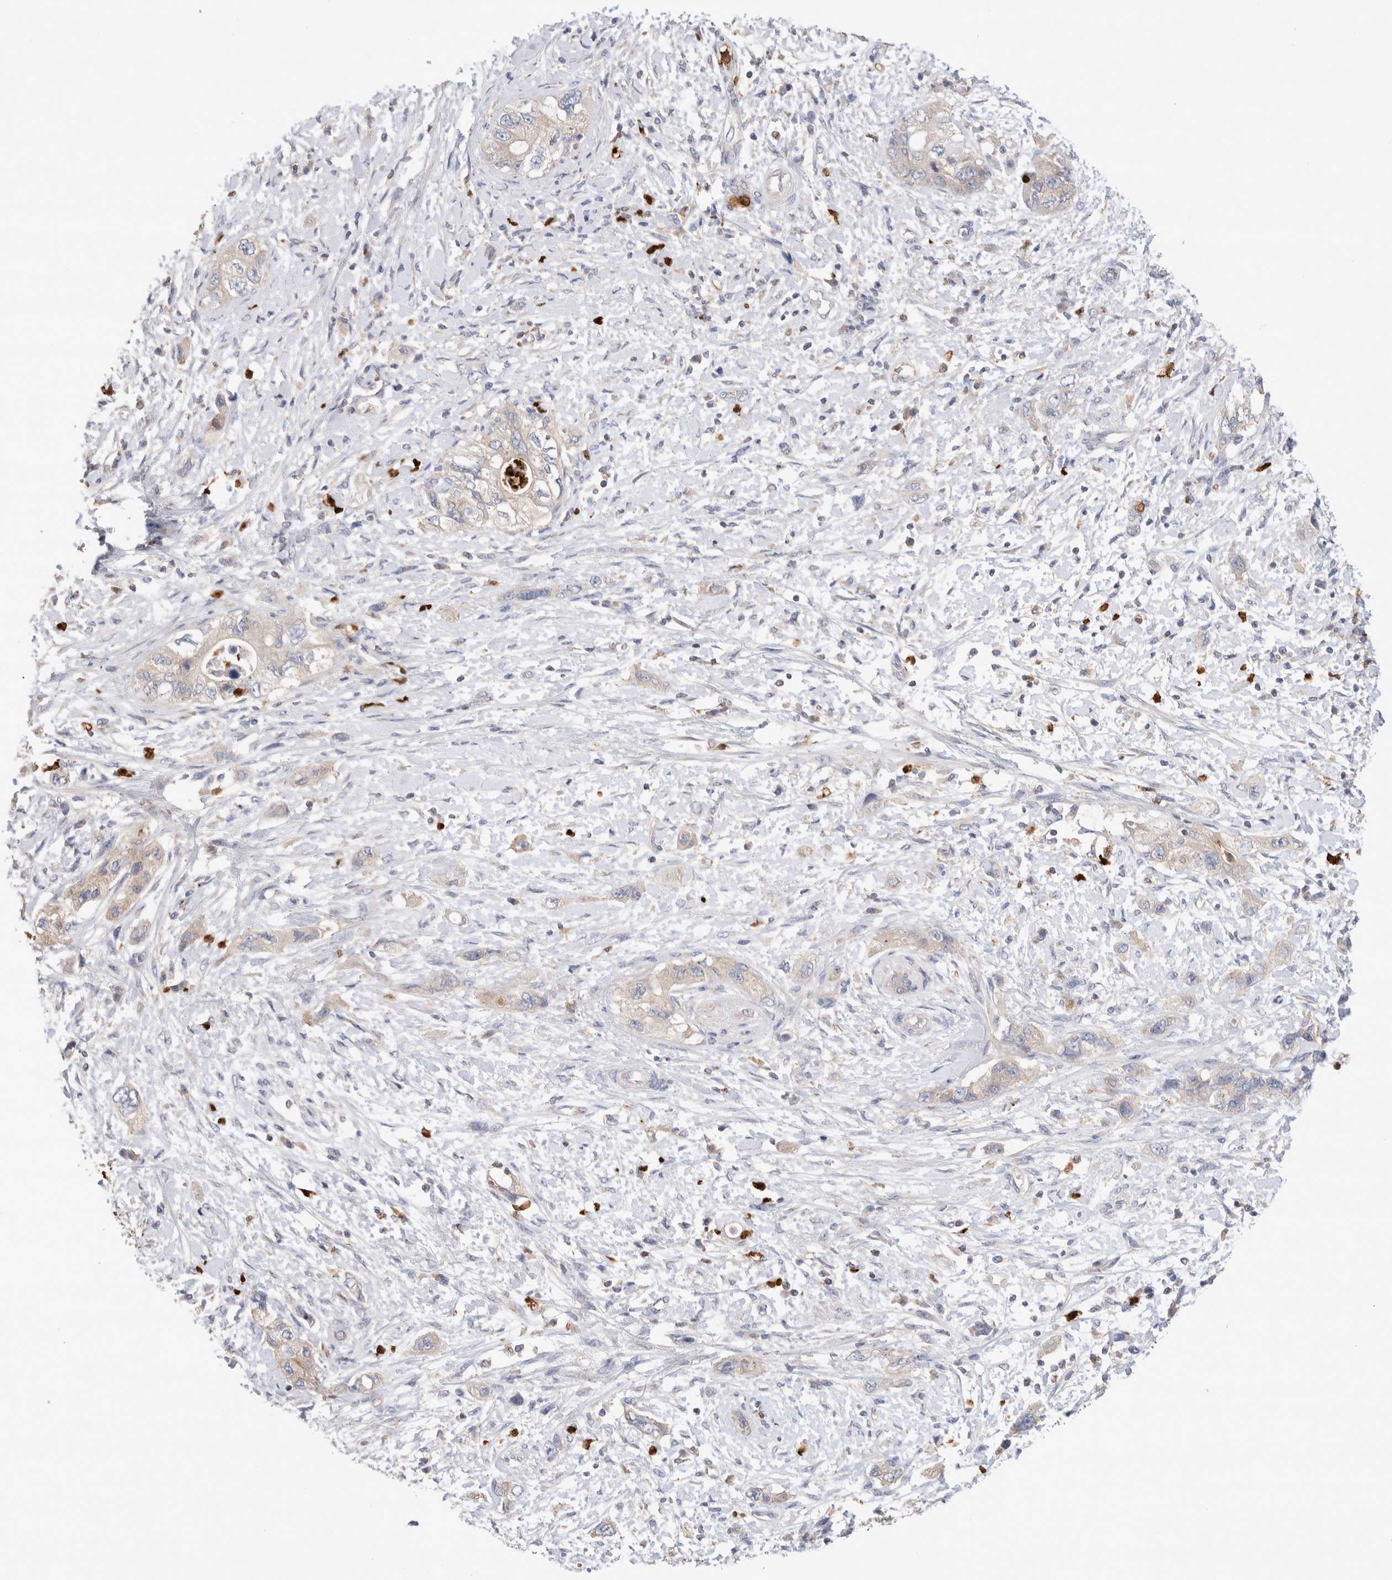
{"staining": {"intensity": "weak", "quantity": ">75%", "location": "cytoplasmic/membranous"}, "tissue": "pancreatic cancer", "cell_type": "Tumor cells", "image_type": "cancer", "snomed": [{"axis": "morphology", "description": "Adenocarcinoma, NOS"}, {"axis": "topography", "description": "Pancreas"}], "caption": "Protein expression analysis of pancreatic cancer (adenocarcinoma) shows weak cytoplasmic/membranous staining in about >75% of tumor cells.", "gene": "NXT2", "patient": {"sex": "female", "age": 73}}